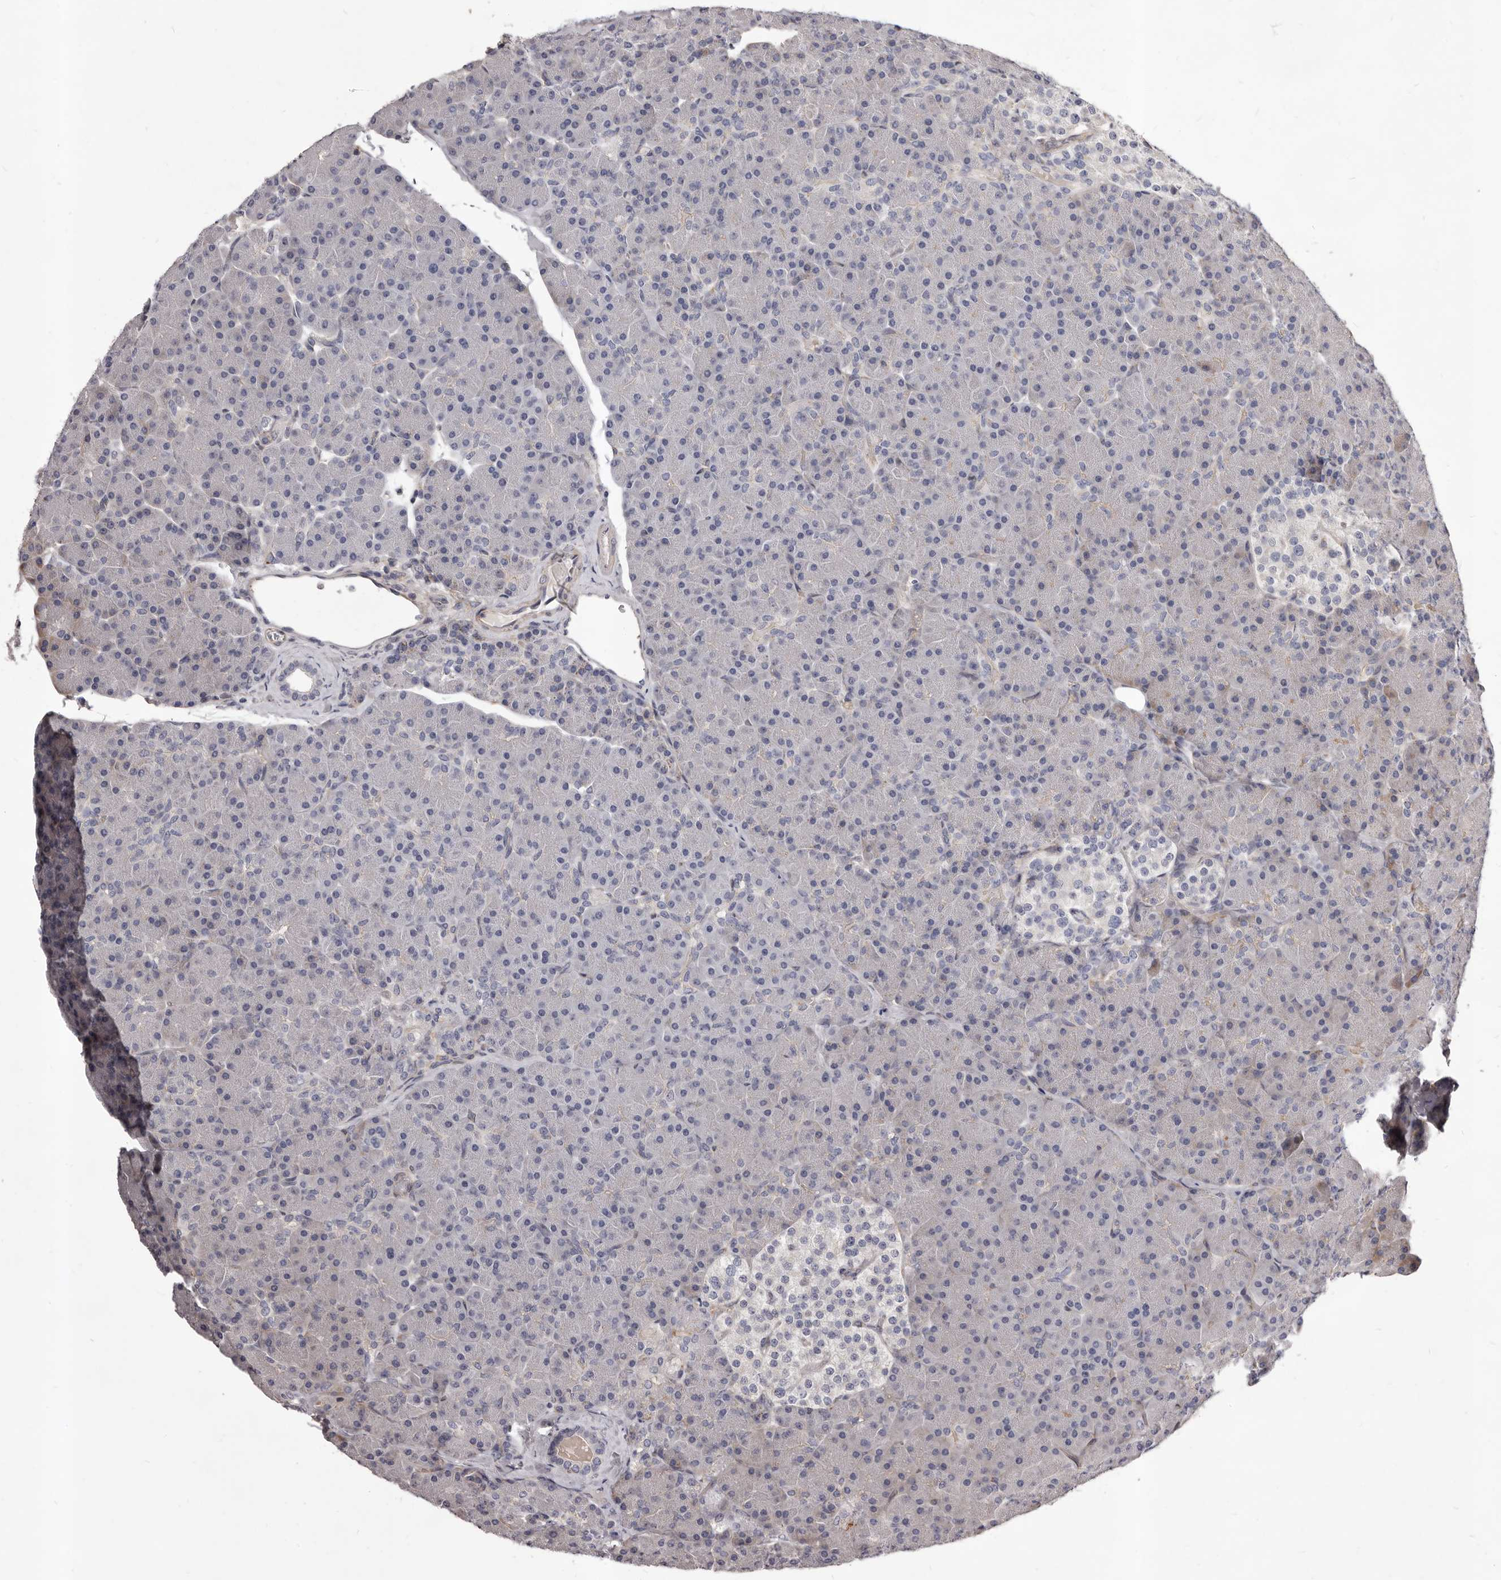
{"staining": {"intensity": "negative", "quantity": "none", "location": "none"}, "tissue": "pancreas", "cell_type": "Exocrine glandular cells", "image_type": "normal", "snomed": [{"axis": "morphology", "description": "Normal tissue, NOS"}, {"axis": "topography", "description": "Pancreas"}], "caption": "Pancreas was stained to show a protein in brown. There is no significant staining in exocrine glandular cells. Nuclei are stained in blue.", "gene": "ALPK1", "patient": {"sex": "female", "age": 43}}